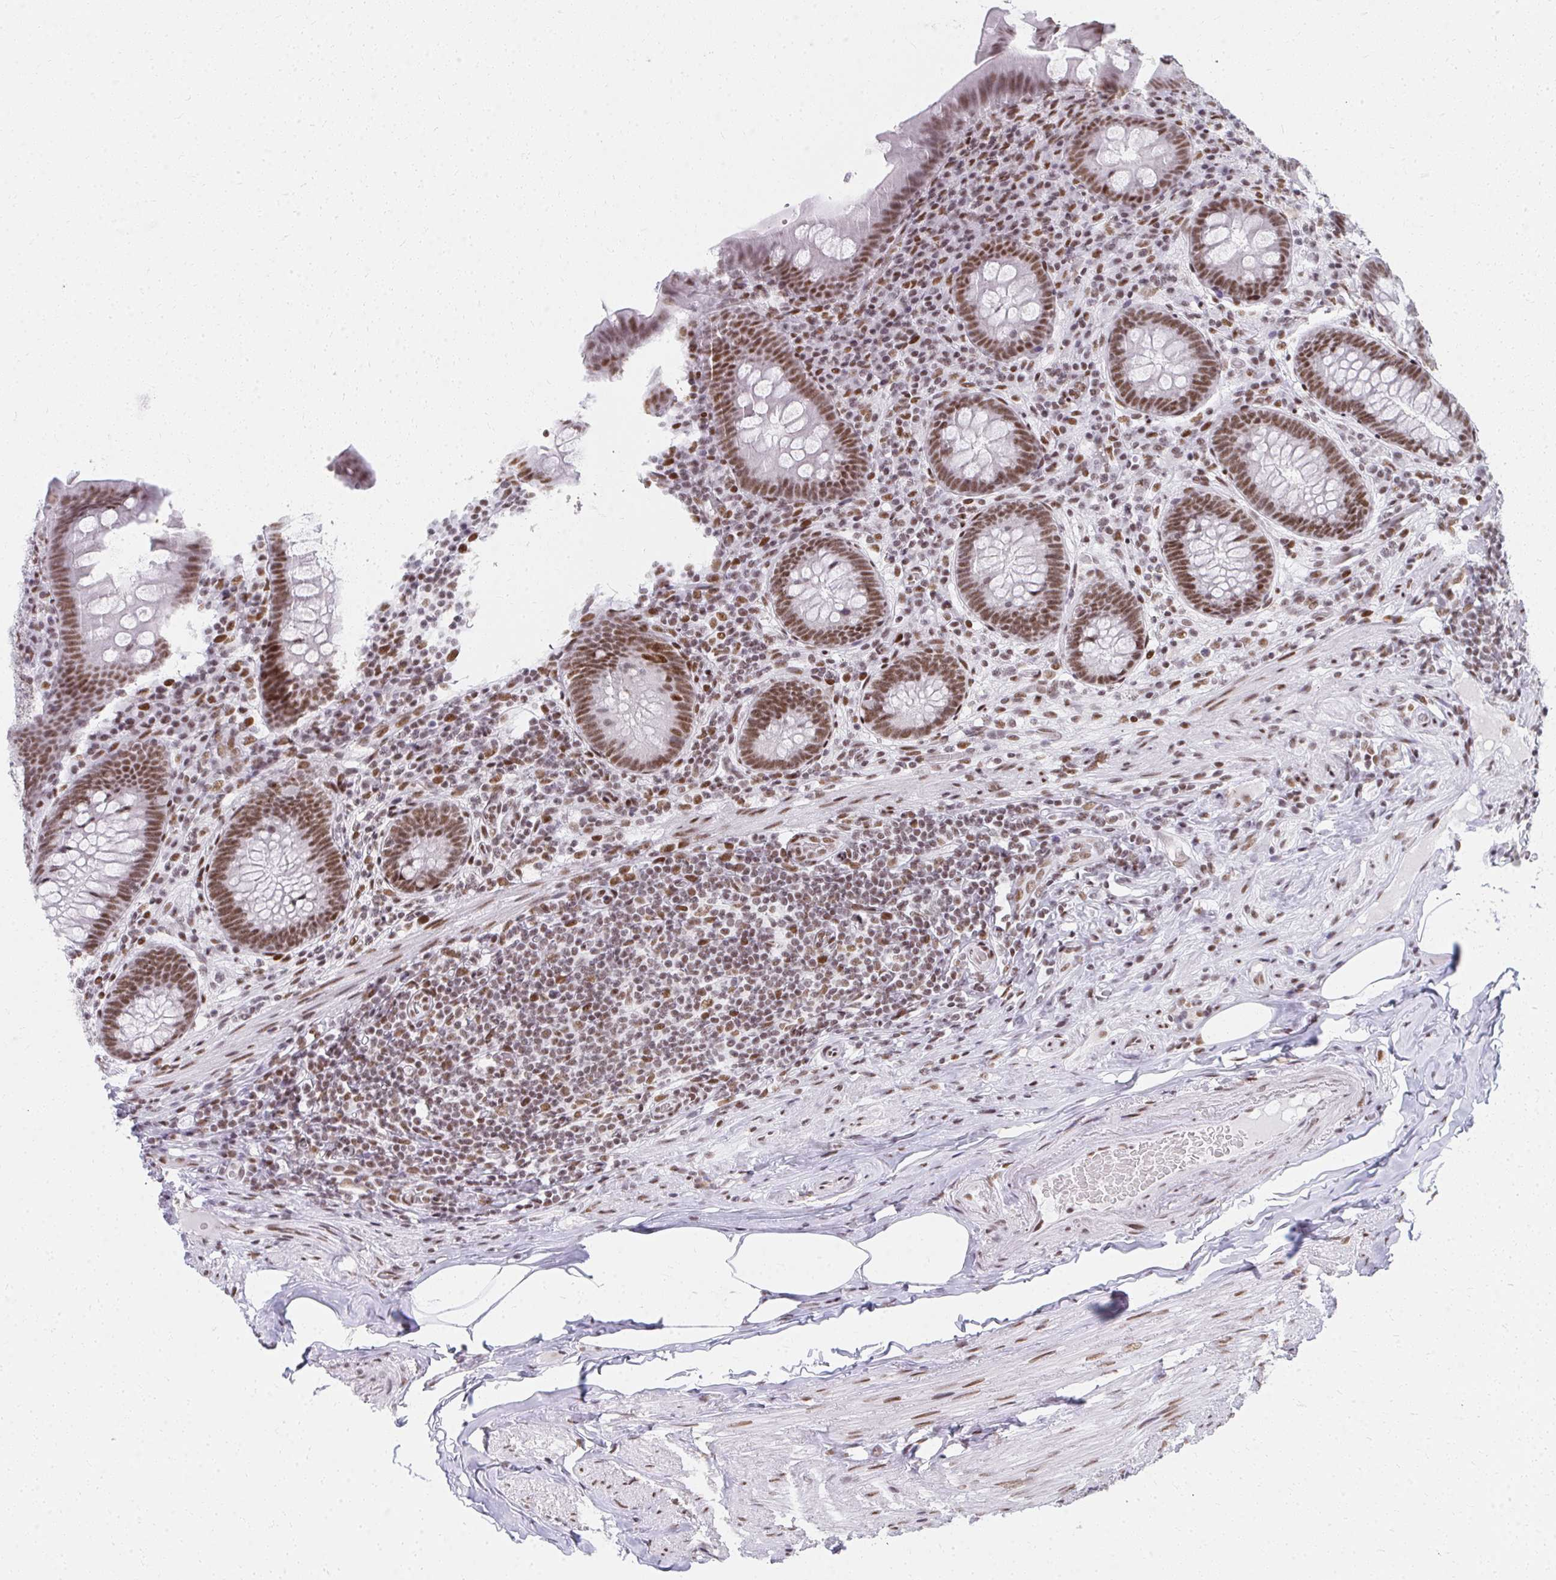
{"staining": {"intensity": "moderate", "quantity": ">75%", "location": "nuclear"}, "tissue": "appendix", "cell_type": "Glandular cells", "image_type": "normal", "snomed": [{"axis": "morphology", "description": "Normal tissue, NOS"}, {"axis": "topography", "description": "Appendix"}], "caption": "Appendix stained with DAB immunohistochemistry displays medium levels of moderate nuclear expression in about >75% of glandular cells.", "gene": "CREBBP", "patient": {"sex": "male", "age": 71}}